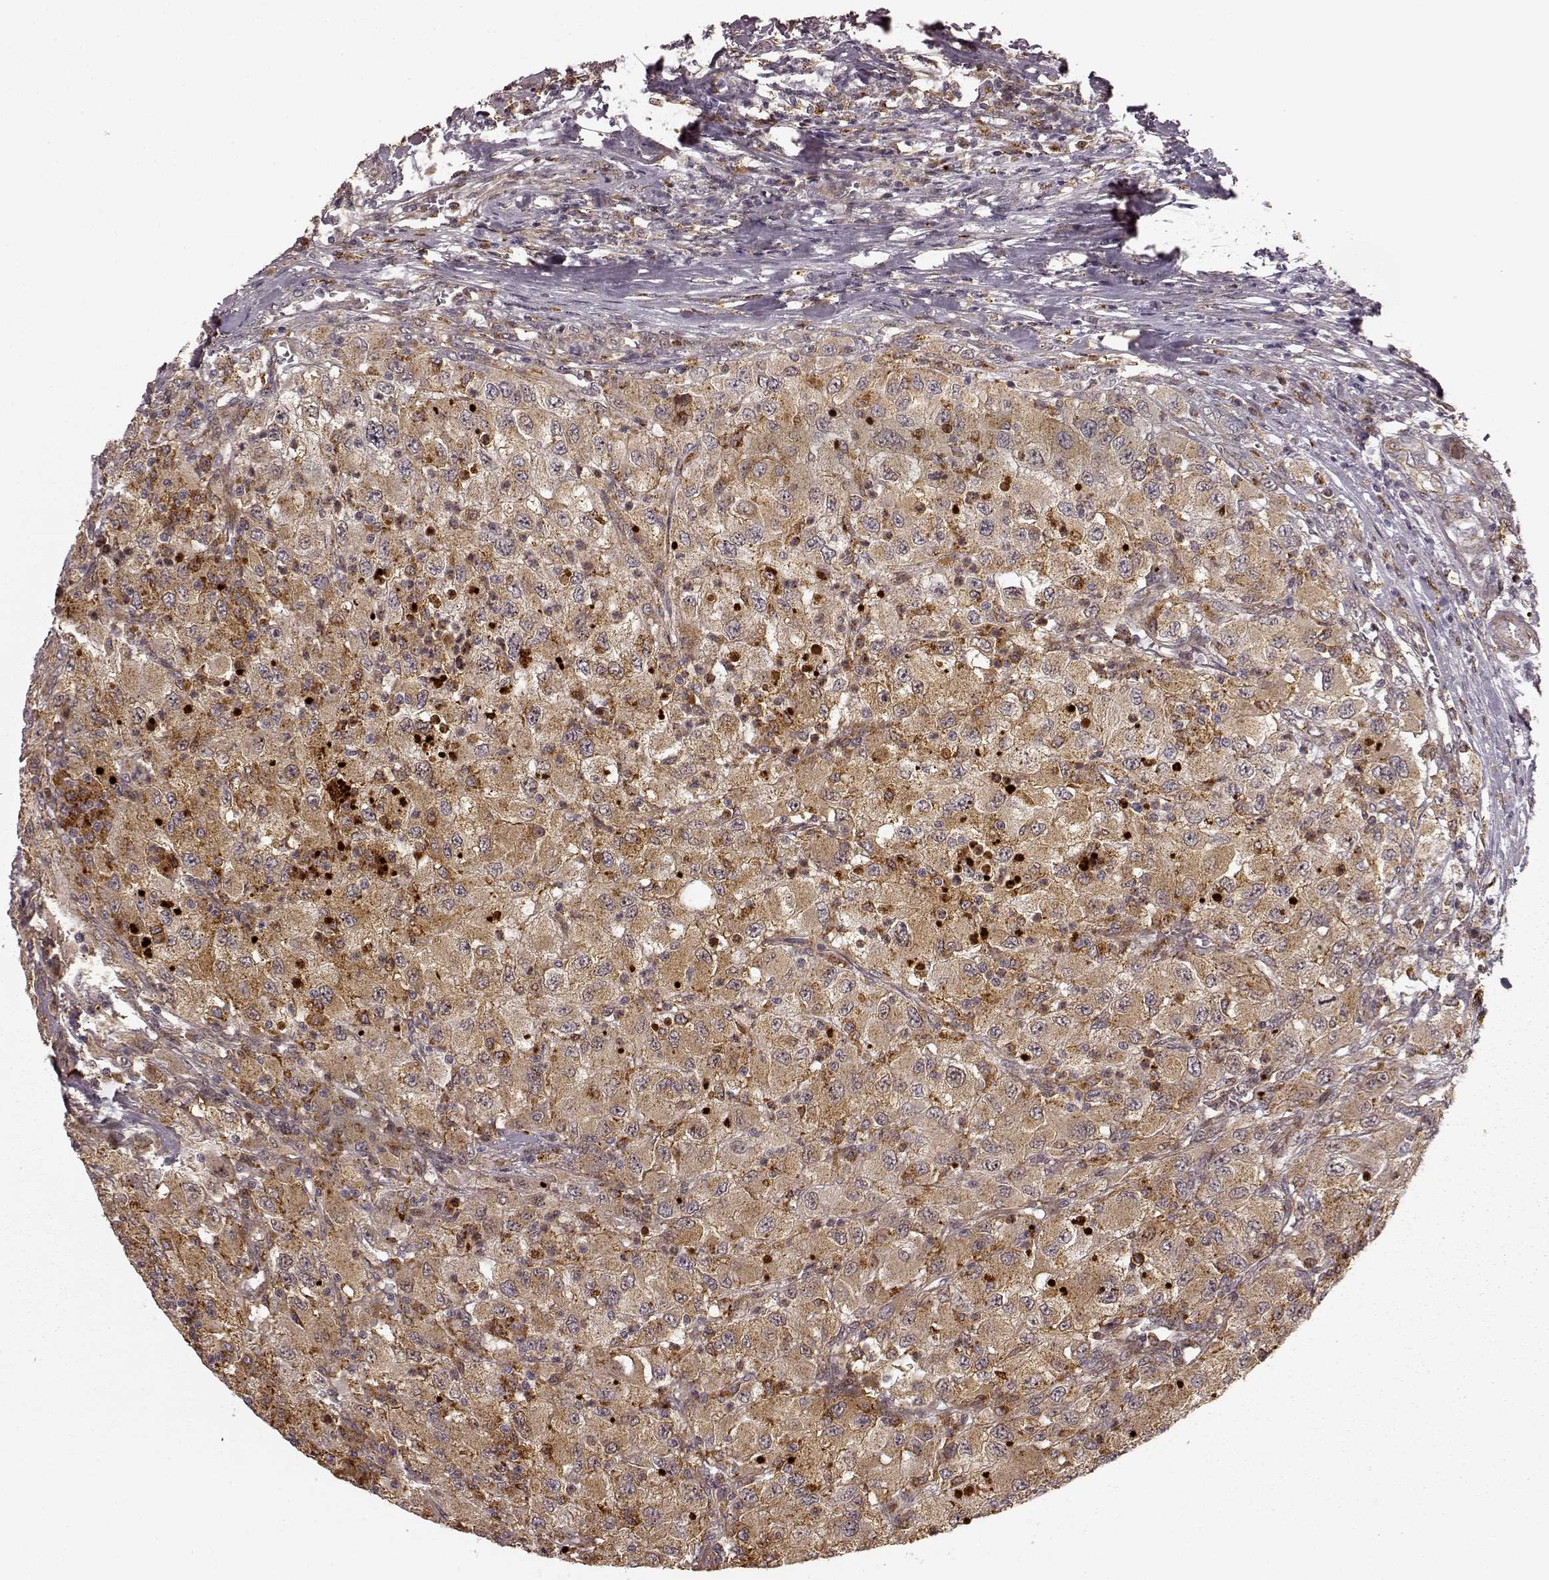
{"staining": {"intensity": "moderate", "quantity": ">75%", "location": "cytoplasmic/membranous"}, "tissue": "renal cancer", "cell_type": "Tumor cells", "image_type": "cancer", "snomed": [{"axis": "morphology", "description": "Adenocarcinoma, NOS"}, {"axis": "topography", "description": "Kidney"}], "caption": "A medium amount of moderate cytoplasmic/membranous staining is seen in approximately >75% of tumor cells in renal adenocarcinoma tissue.", "gene": "SLC12A9", "patient": {"sex": "female", "age": 67}}